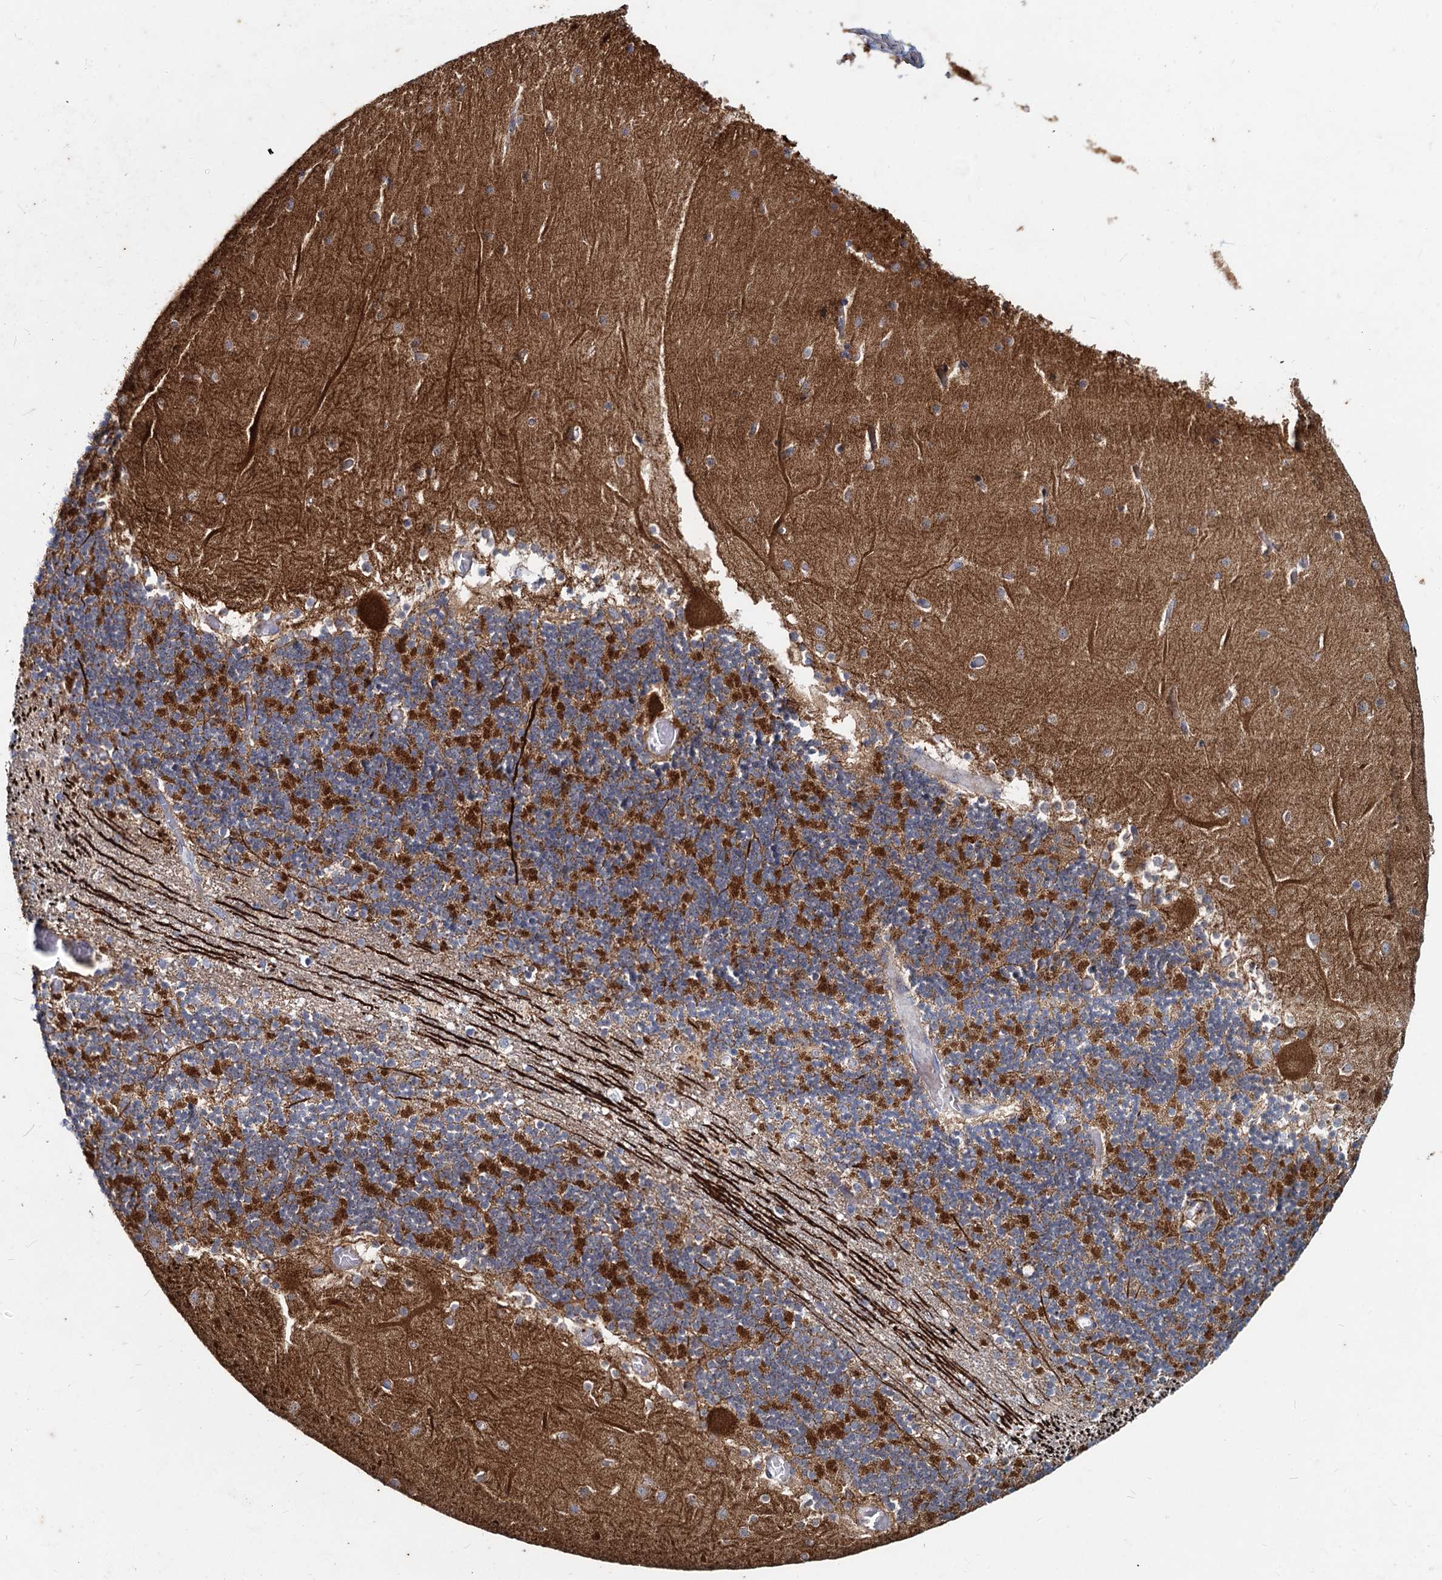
{"staining": {"intensity": "strong", "quantity": "25%-75%", "location": "cytoplasmic/membranous"}, "tissue": "cerebellum", "cell_type": "Cells in granular layer", "image_type": "normal", "snomed": [{"axis": "morphology", "description": "Normal tissue, NOS"}, {"axis": "topography", "description": "Cerebellum"}], "caption": "IHC image of benign cerebellum: human cerebellum stained using immunohistochemistry demonstrates high levels of strong protein expression localized specifically in the cytoplasmic/membranous of cells in granular layer, appearing as a cytoplasmic/membranous brown color.", "gene": "AGBL4", "patient": {"sex": "female", "age": 28}}